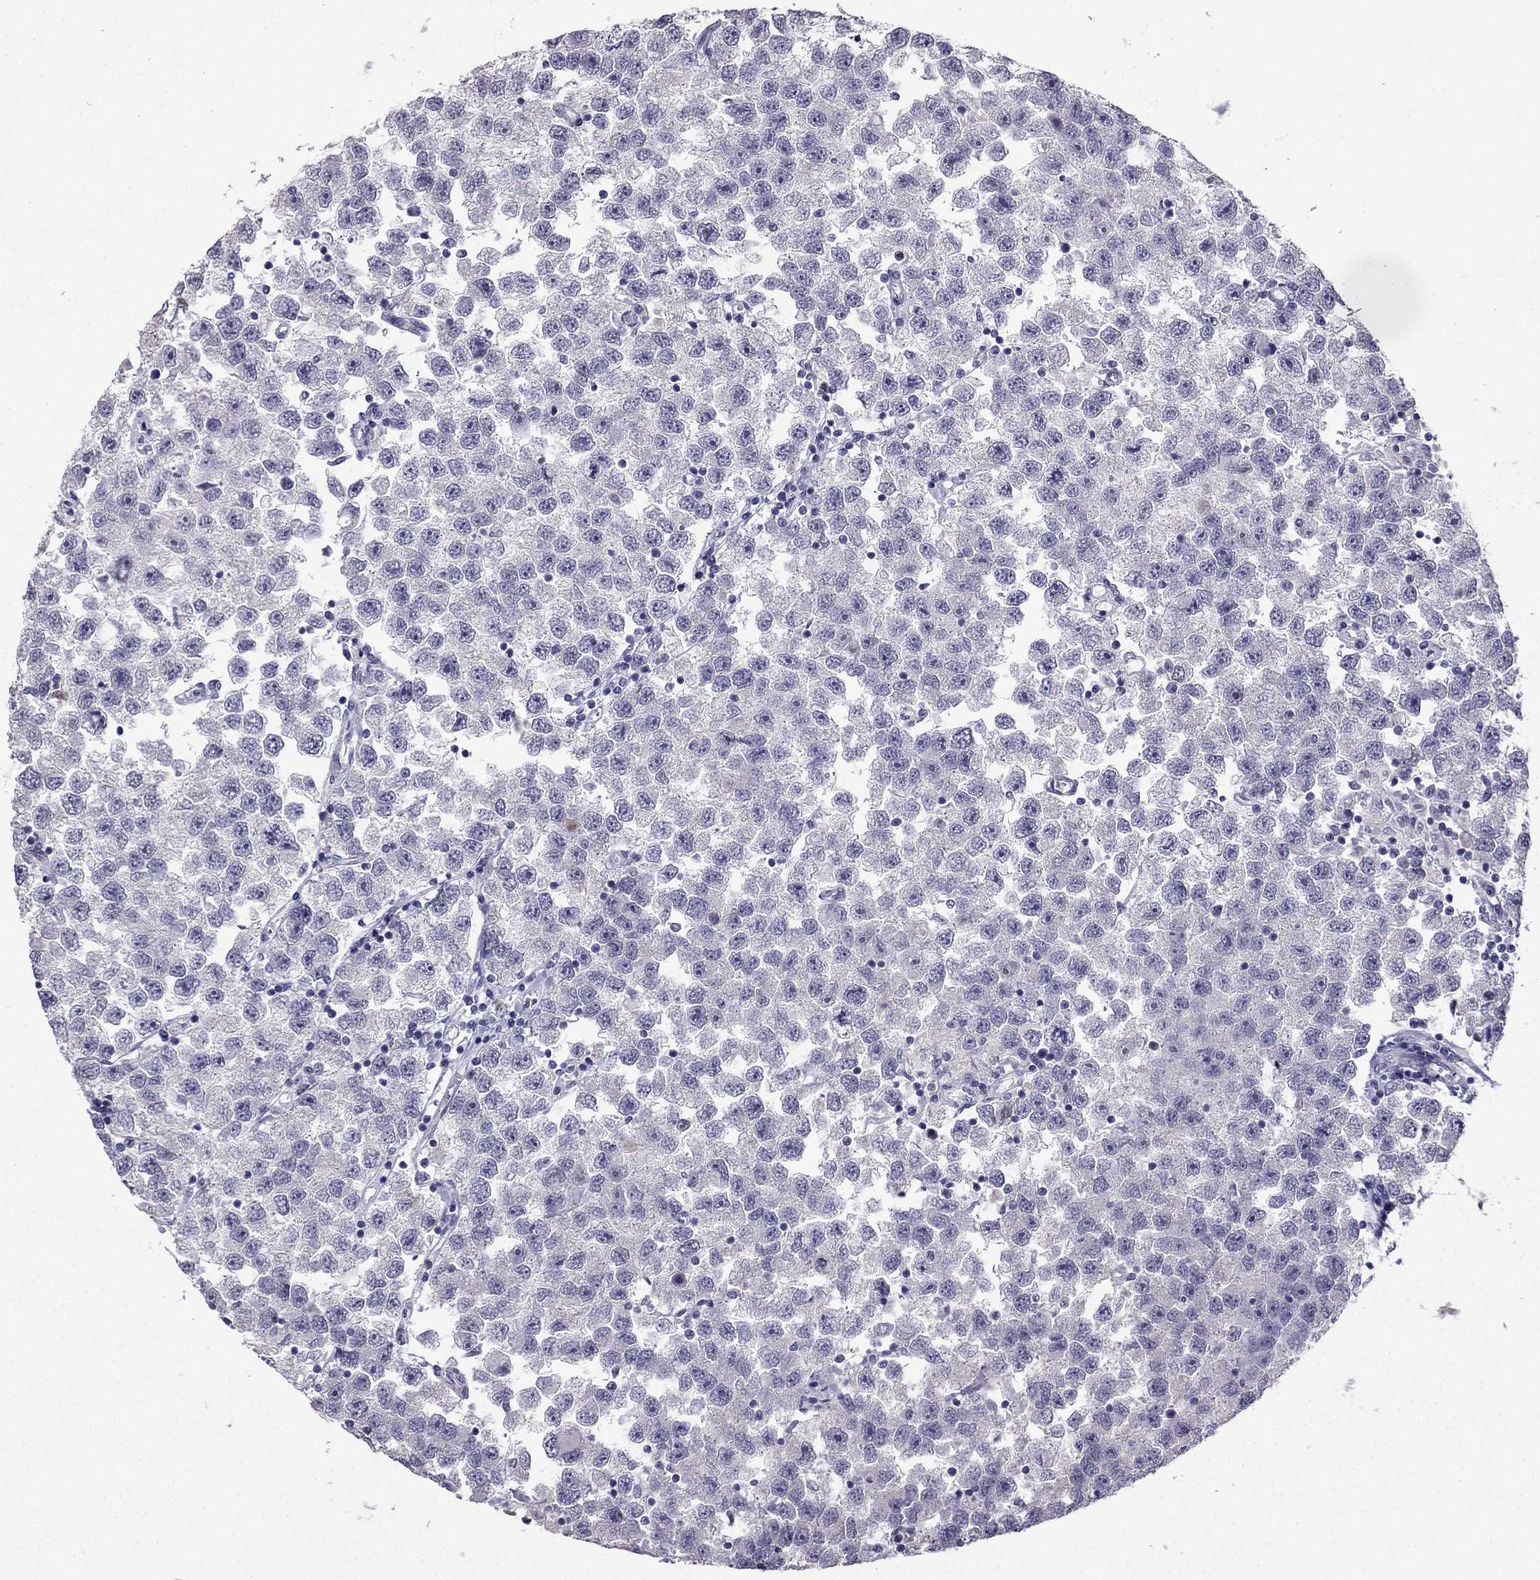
{"staining": {"intensity": "negative", "quantity": "none", "location": "none"}, "tissue": "testis cancer", "cell_type": "Tumor cells", "image_type": "cancer", "snomed": [{"axis": "morphology", "description": "Seminoma, NOS"}, {"axis": "topography", "description": "Testis"}], "caption": "Immunohistochemical staining of human testis seminoma demonstrates no significant expression in tumor cells.", "gene": "UHRF1", "patient": {"sex": "male", "age": 26}}